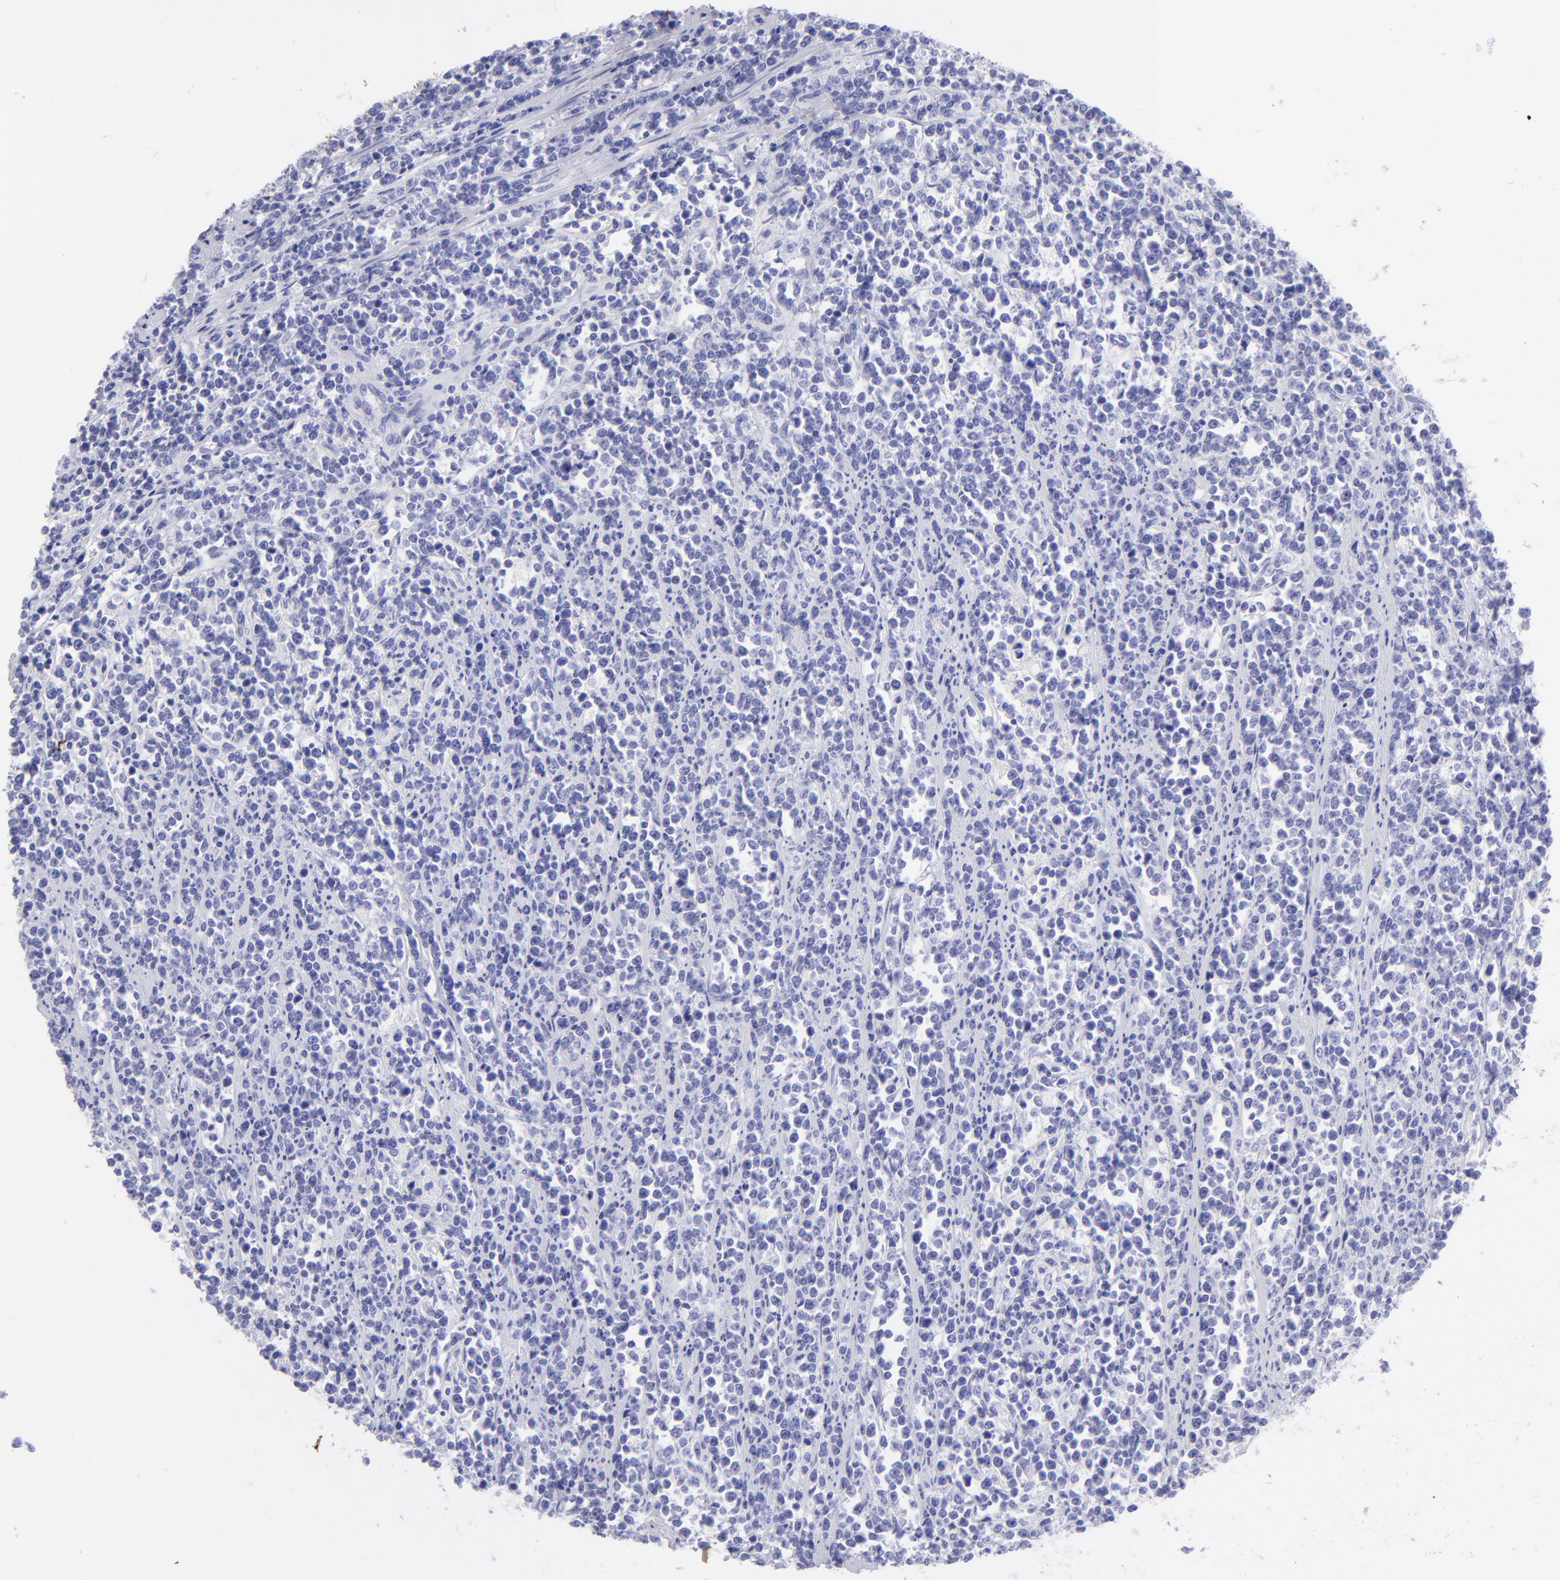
{"staining": {"intensity": "negative", "quantity": "none", "location": "none"}, "tissue": "lymphoma", "cell_type": "Tumor cells", "image_type": "cancer", "snomed": [{"axis": "morphology", "description": "Malignant lymphoma, non-Hodgkin's type, High grade"}, {"axis": "topography", "description": "Small intestine"}, {"axis": "topography", "description": "Colon"}], "caption": "A photomicrograph of human malignant lymphoma, non-Hodgkin's type (high-grade) is negative for staining in tumor cells. The staining was performed using DAB to visualize the protein expression in brown, while the nuclei were stained in blue with hematoxylin (Magnification: 20x).", "gene": "SLC1A2", "patient": {"sex": "male", "age": 8}}